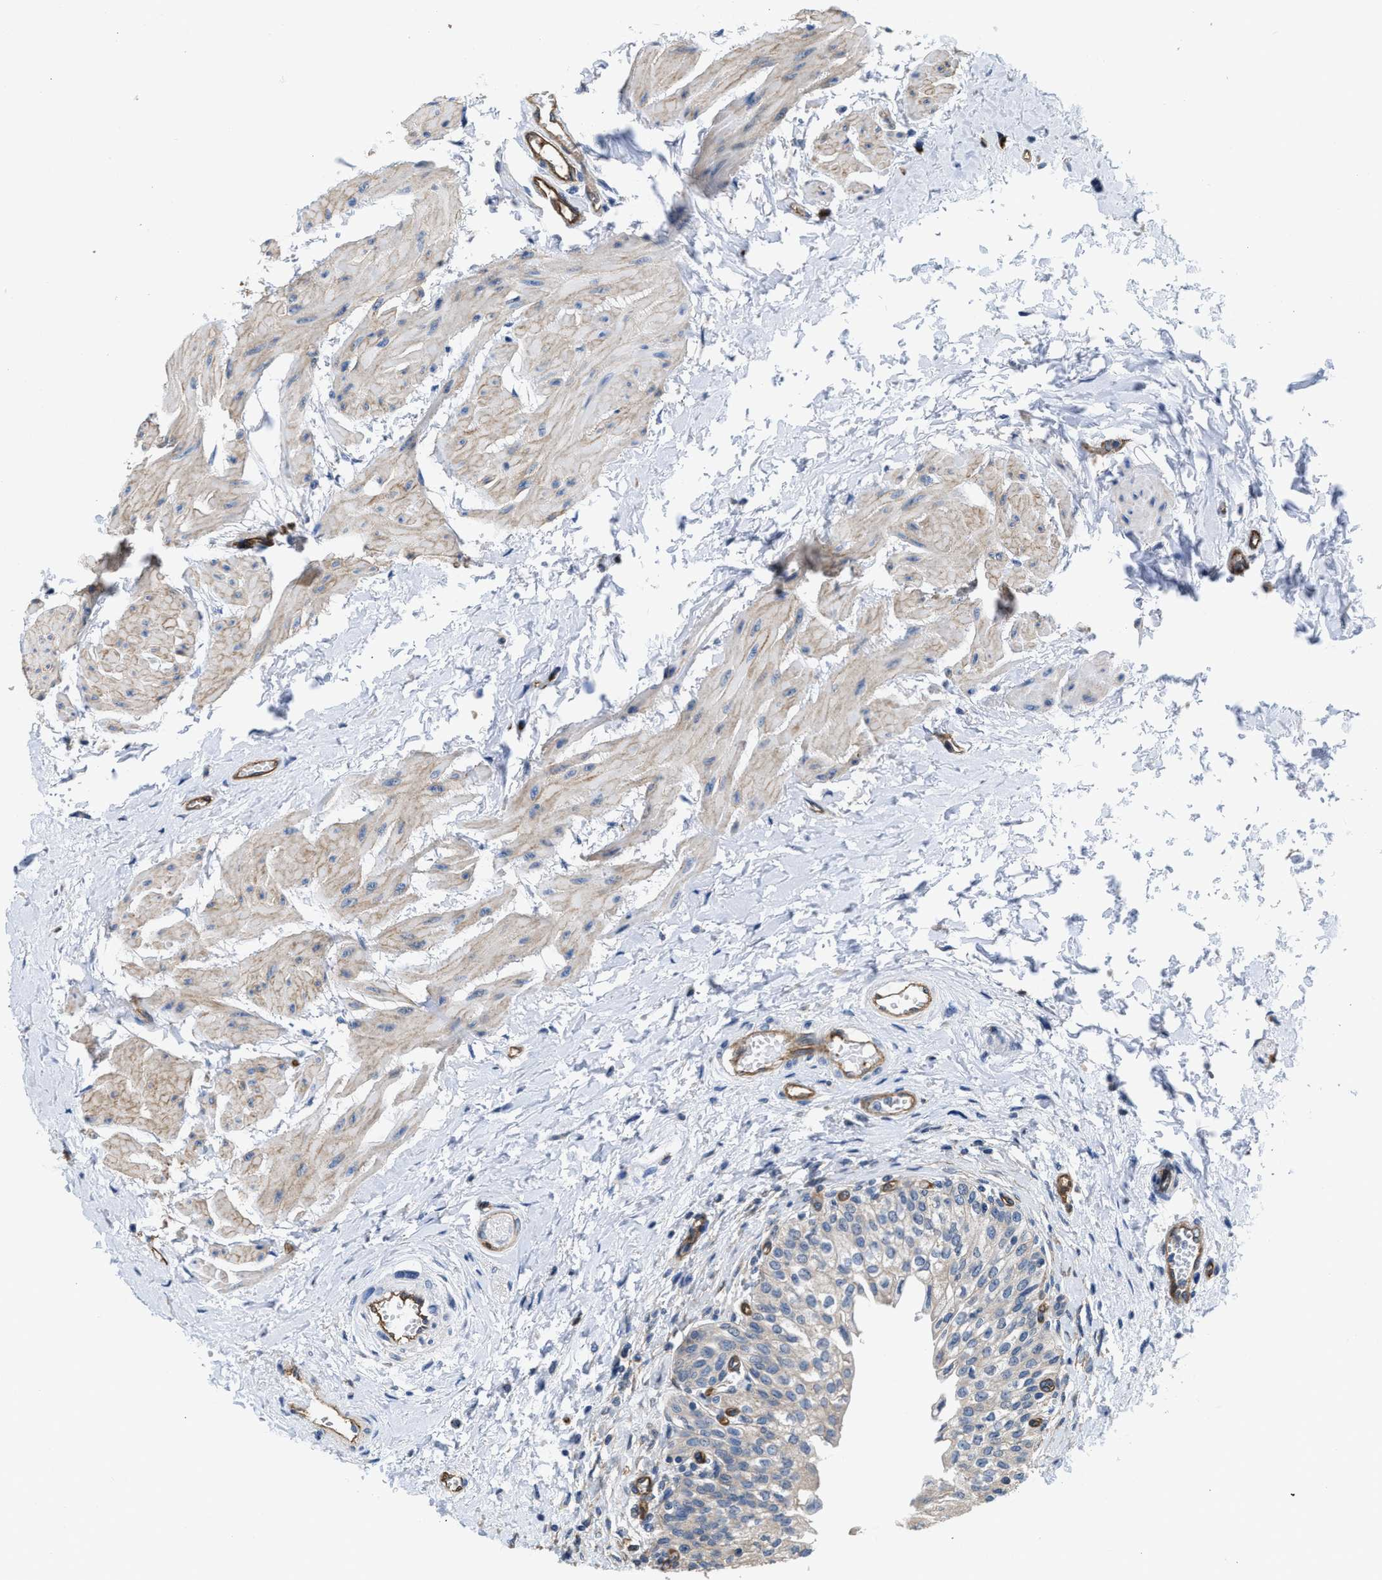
{"staining": {"intensity": "negative", "quantity": "none", "location": "none"}, "tissue": "urinary bladder", "cell_type": "Urothelial cells", "image_type": "normal", "snomed": [{"axis": "morphology", "description": "Normal tissue, NOS"}, {"axis": "topography", "description": "Urinary bladder"}], "caption": "Histopathology image shows no protein expression in urothelial cells of normal urinary bladder. (DAB immunohistochemistry, high magnification).", "gene": "C22orf42", "patient": {"sex": "male", "age": 55}}